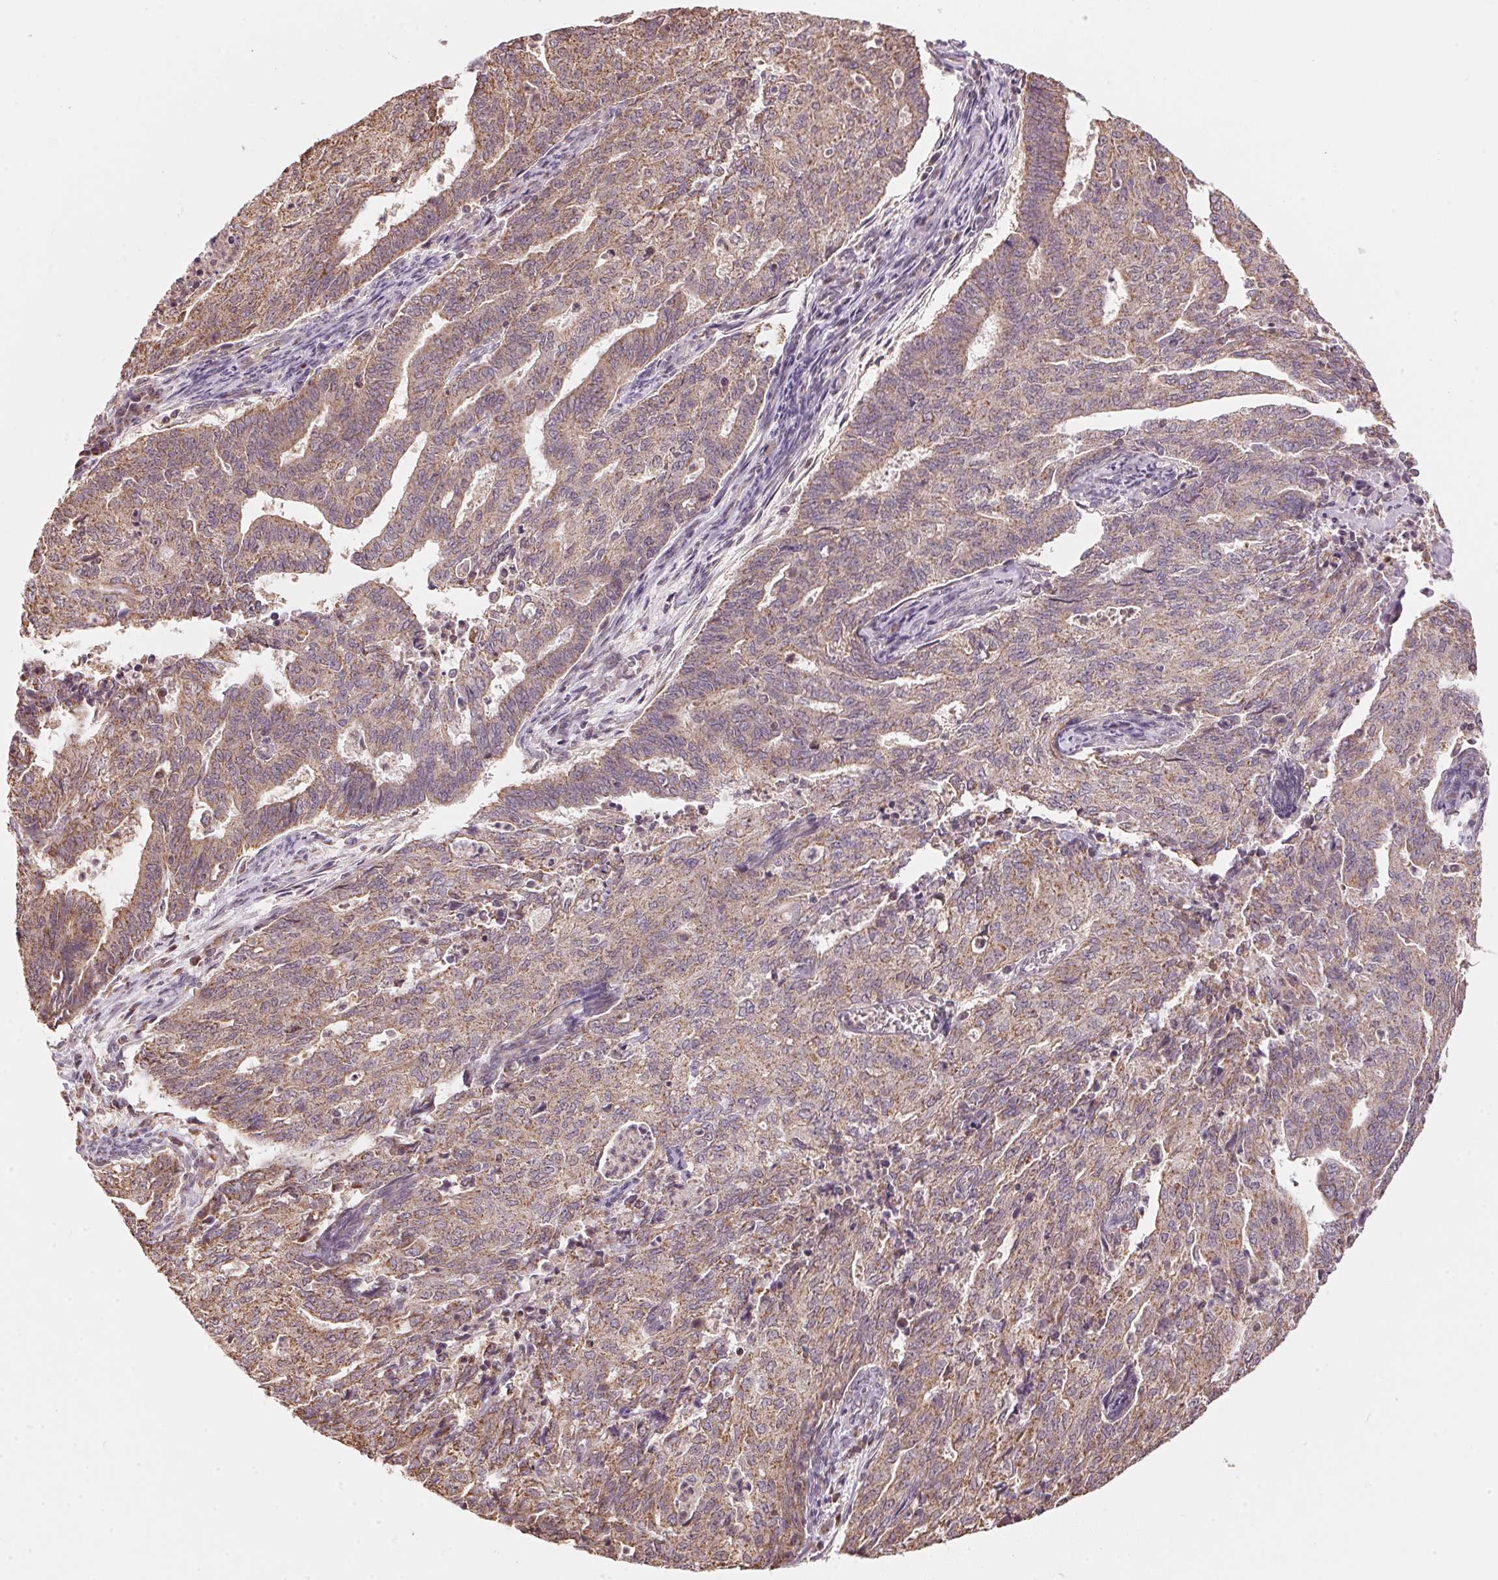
{"staining": {"intensity": "weak", "quantity": ">75%", "location": "cytoplasmic/membranous"}, "tissue": "endometrial cancer", "cell_type": "Tumor cells", "image_type": "cancer", "snomed": [{"axis": "morphology", "description": "Adenocarcinoma, NOS"}, {"axis": "topography", "description": "Endometrium"}], "caption": "Endometrial adenocarcinoma stained with a brown dye displays weak cytoplasmic/membranous positive staining in approximately >75% of tumor cells.", "gene": "ARHGAP6", "patient": {"sex": "female", "age": 82}}